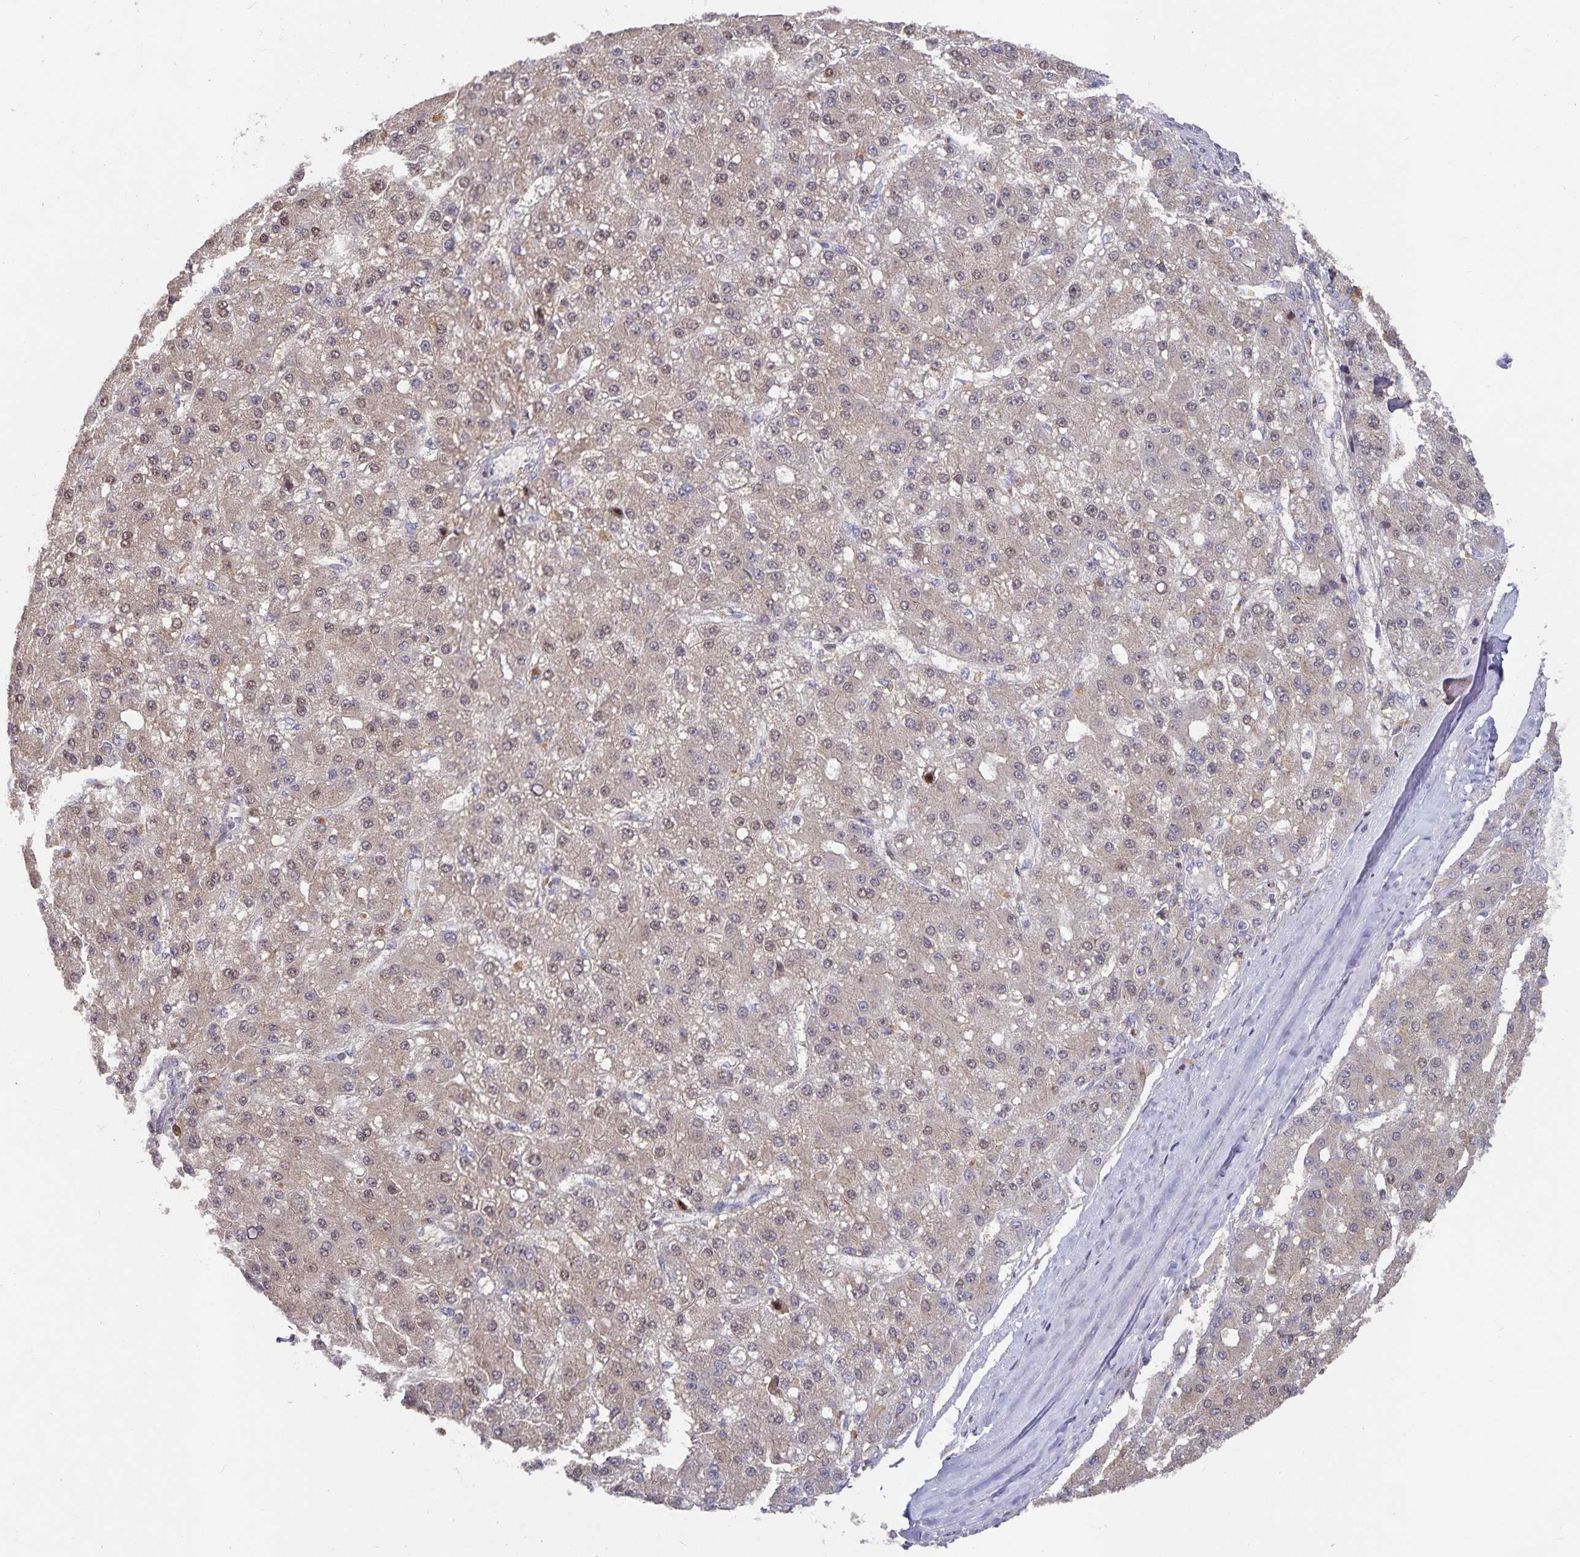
{"staining": {"intensity": "moderate", "quantity": "25%-75%", "location": "cytoplasmic/membranous,nuclear"}, "tissue": "liver cancer", "cell_type": "Tumor cells", "image_type": "cancer", "snomed": [{"axis": "morphology", "description": "Carcinoma, Hepatocellular, NOS"}, {"axis": "topography", "description": "Liver"}], "caption": "The image exhibits immunohistochemical staining of liver cancer. There is moderate cytoplasmic/membranous and nuclear positivity is present in approximately 25%-75% of tumor cells.", "gene": "HEPN1", "patient": {"sex": "male", "age": 67}}